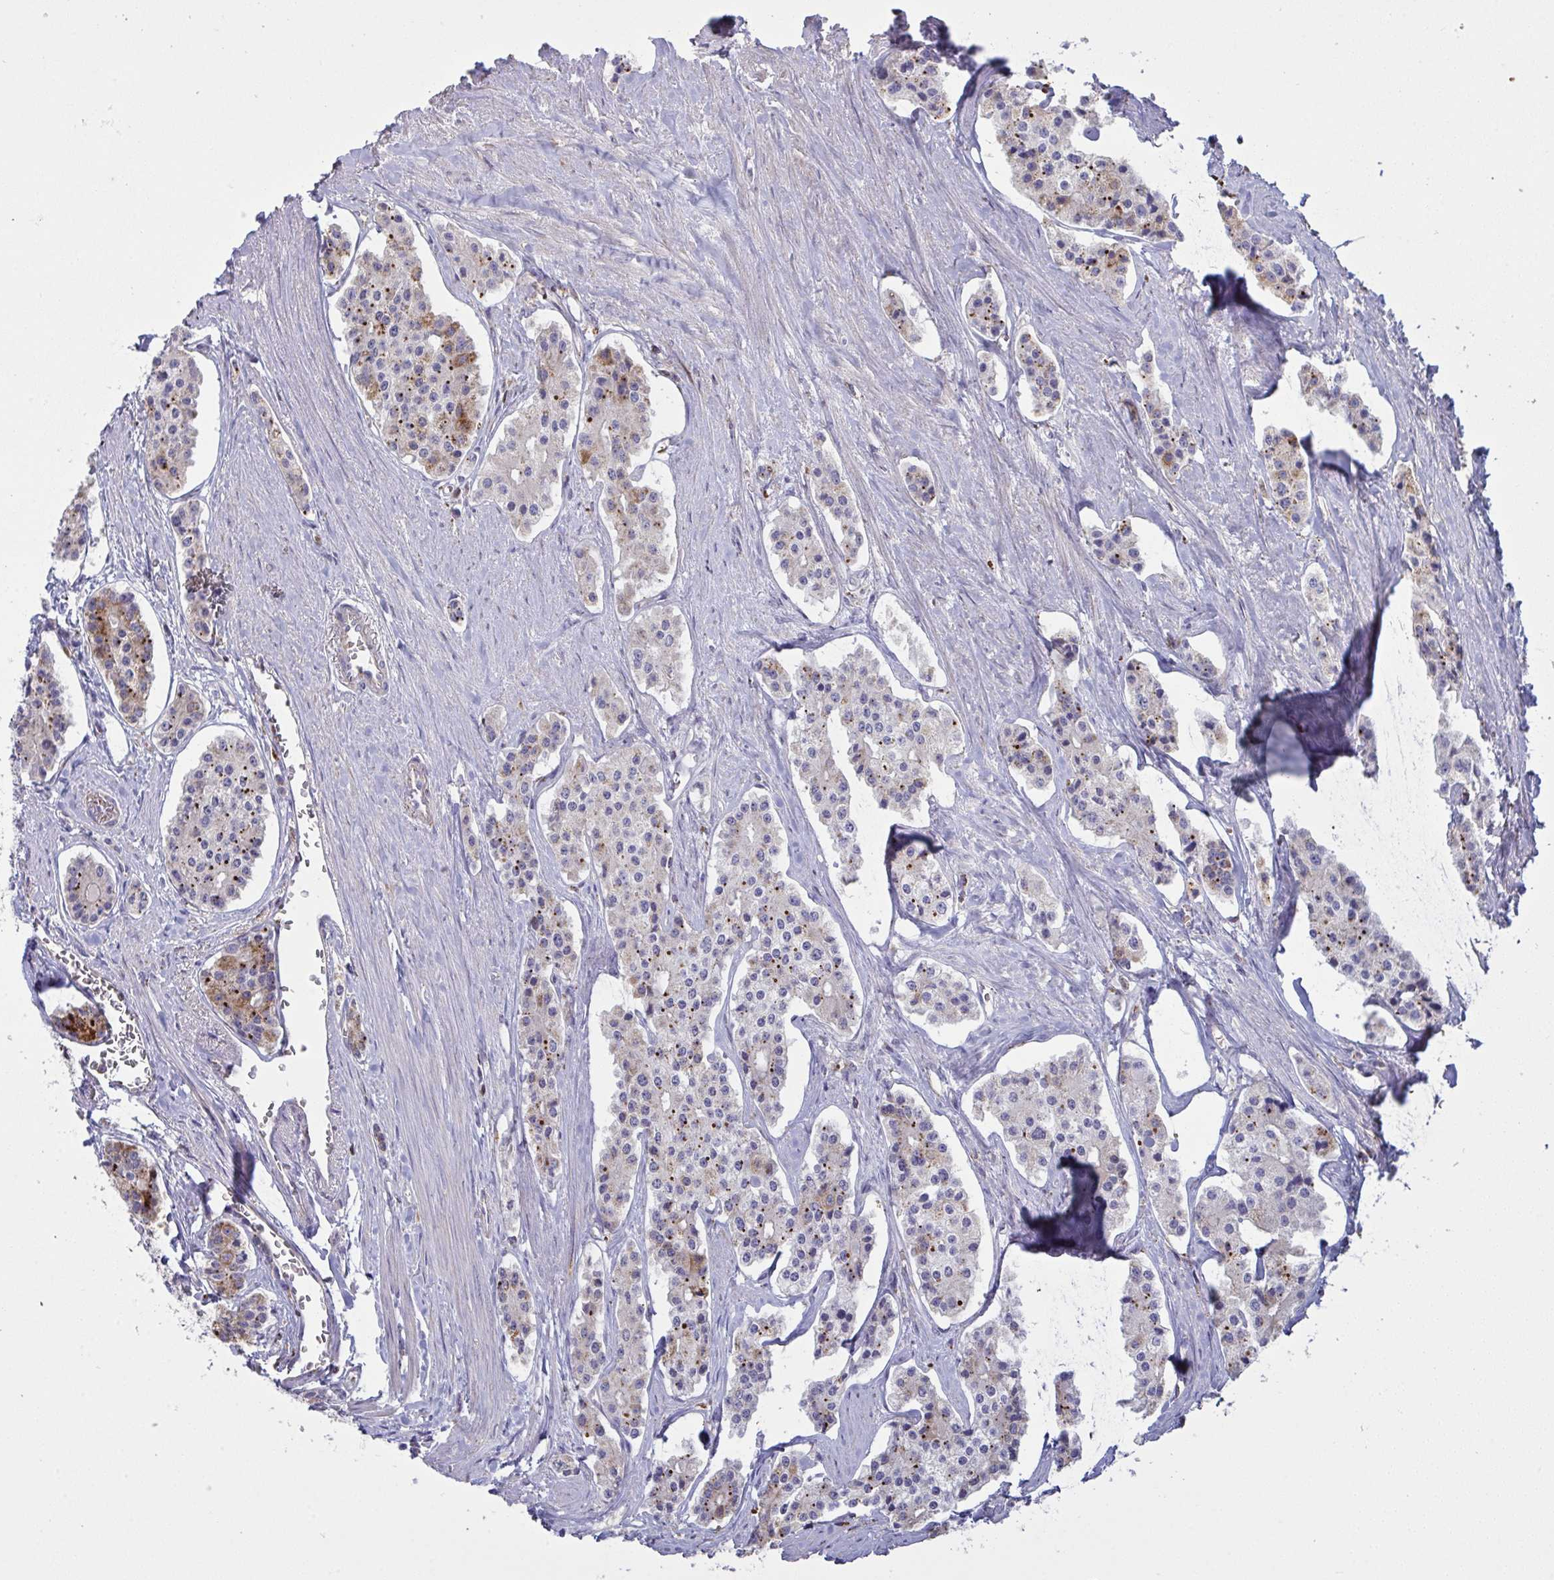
{"staining": {"intensity": "moderate", "quantity": "25%-75%", "location": "cytoplasmic/membranous"}, "tissue": "carcinoid", "cell_type": "Tumor cells", "image_type": "cancer", "snomed": [{"axis": "morphology", "description": "Carcinoid, malignant, NOS"}, {"axis": "topography", "description": "Small intestine"}], "caption": "This micrograph displays immunohistochemistry staining of carcinoid, with medium moderate cytoplasmic/membranous staining in about 25%-75% of tumor cells.", "gene": "MICOS10", "patient": {"sex": "female", "age": 65}}